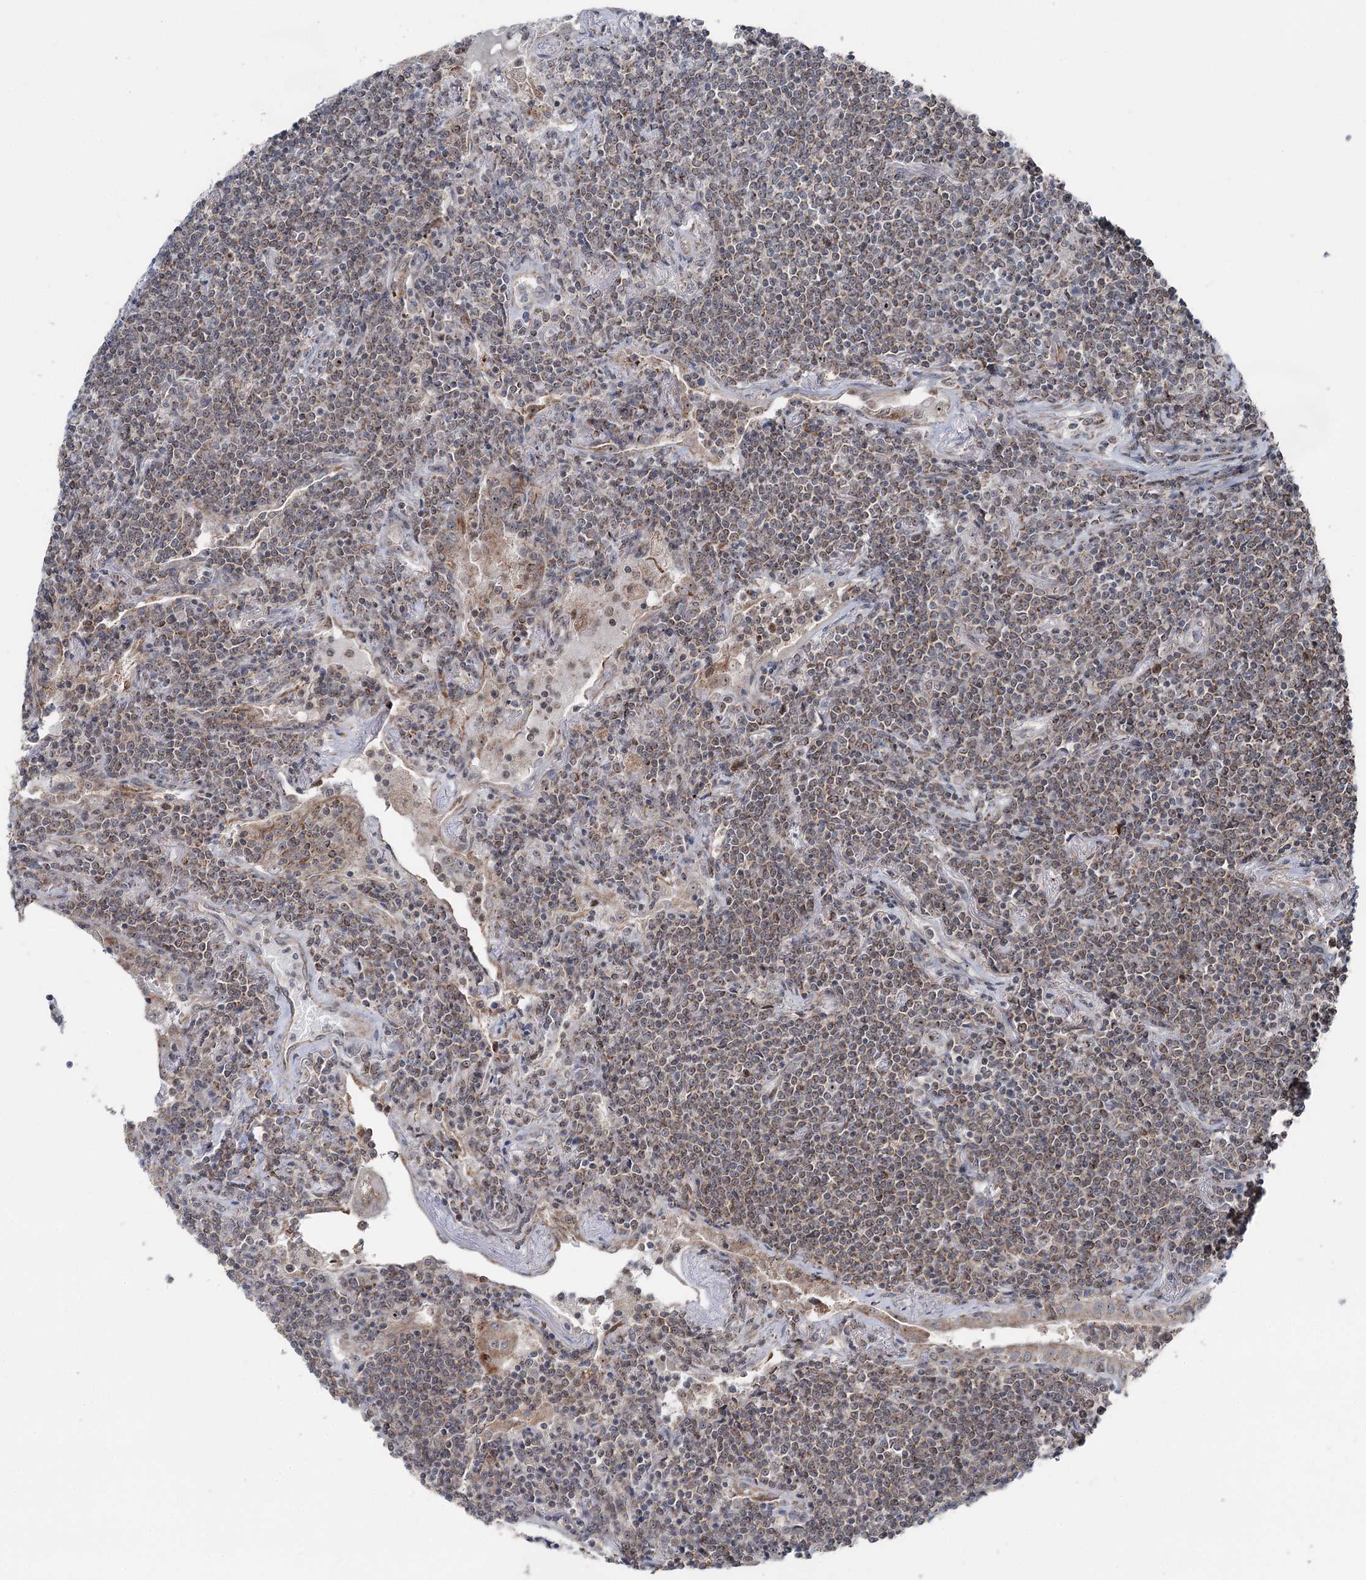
{"staining": {"intensity": "moderate", "quantity": ">75%", "location": "cytoplasmic/membranous,nuclear"}, "tissue": "lymphoma", "cell_type": "Tumor cells", "image_type": "cancer", "snomed": [{"axis": "morphology", "description": "Malignant lymphoma, non-Hodgkin's type, Low grade"}, {"axis": "topography", "description": "Lung"}], "caption": "Brown immunohistochemical staining in human malignant lymphoma, non-Hodgkin's type (low-grade) demonstrates moderate cytoplasmic/membranous and nuclear staining in about >75% of tumor cells.", "gene": "STEEP1", "patient": {"sex": "female", "age": 71}}